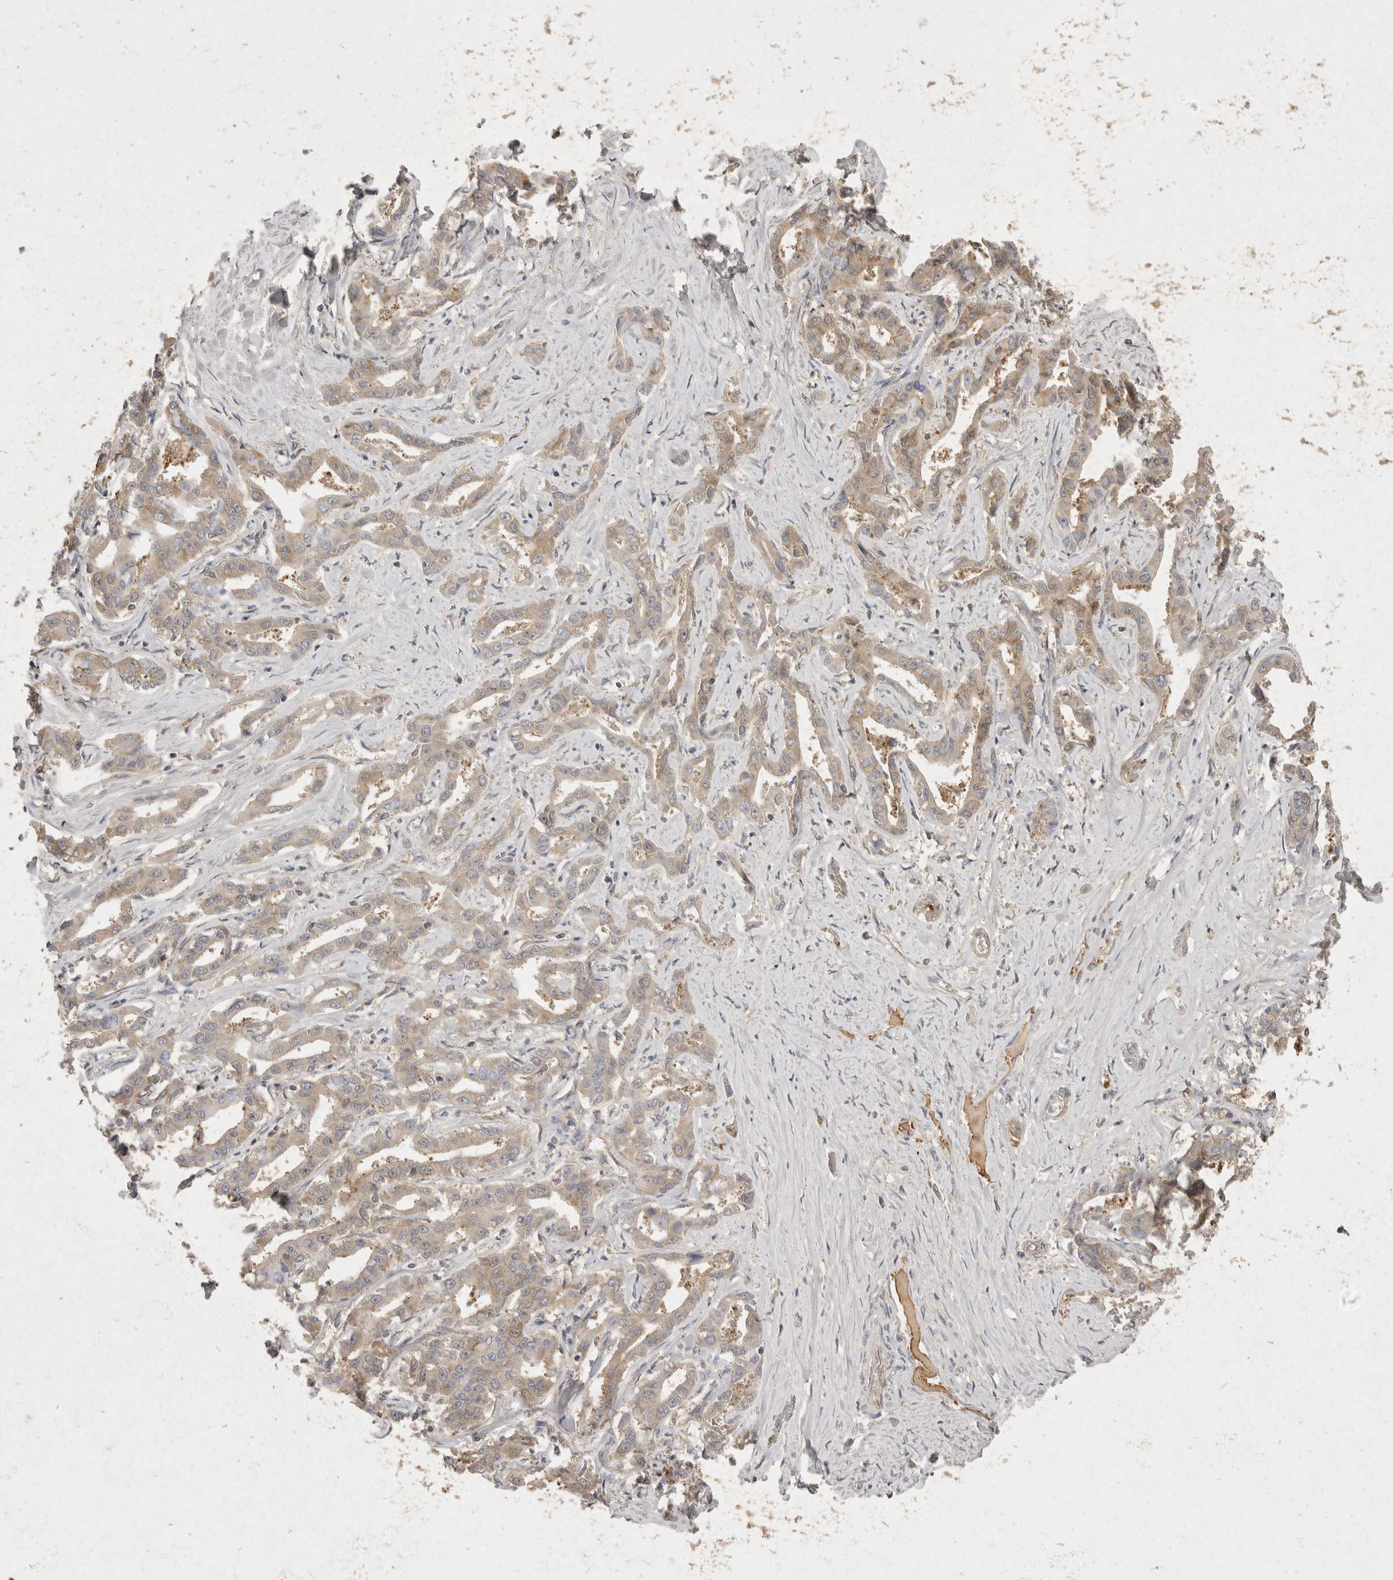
{"staining": {"intensity": "weak", "quantity": "25%-75%", "location": "cytoplasmic/membranous"}, "tissue": "liver cancer", "cell_type": "Tumor cells", "image_type": "cancer", "snomed": [{"axis": "morphology", "description": "Cholangiocarcinoma"}, {"axis": "topography", "description": "Liver"}], "caption": "Immunohistochemical staining of liver cholangiocarcinoma exhibits low levels of weak cytoplasmic/membranous protein positivity in approximately 25%-75% of tumor cells.", "gene": "EIF4G3", "patient": {"sex": "male", "age": 59}}